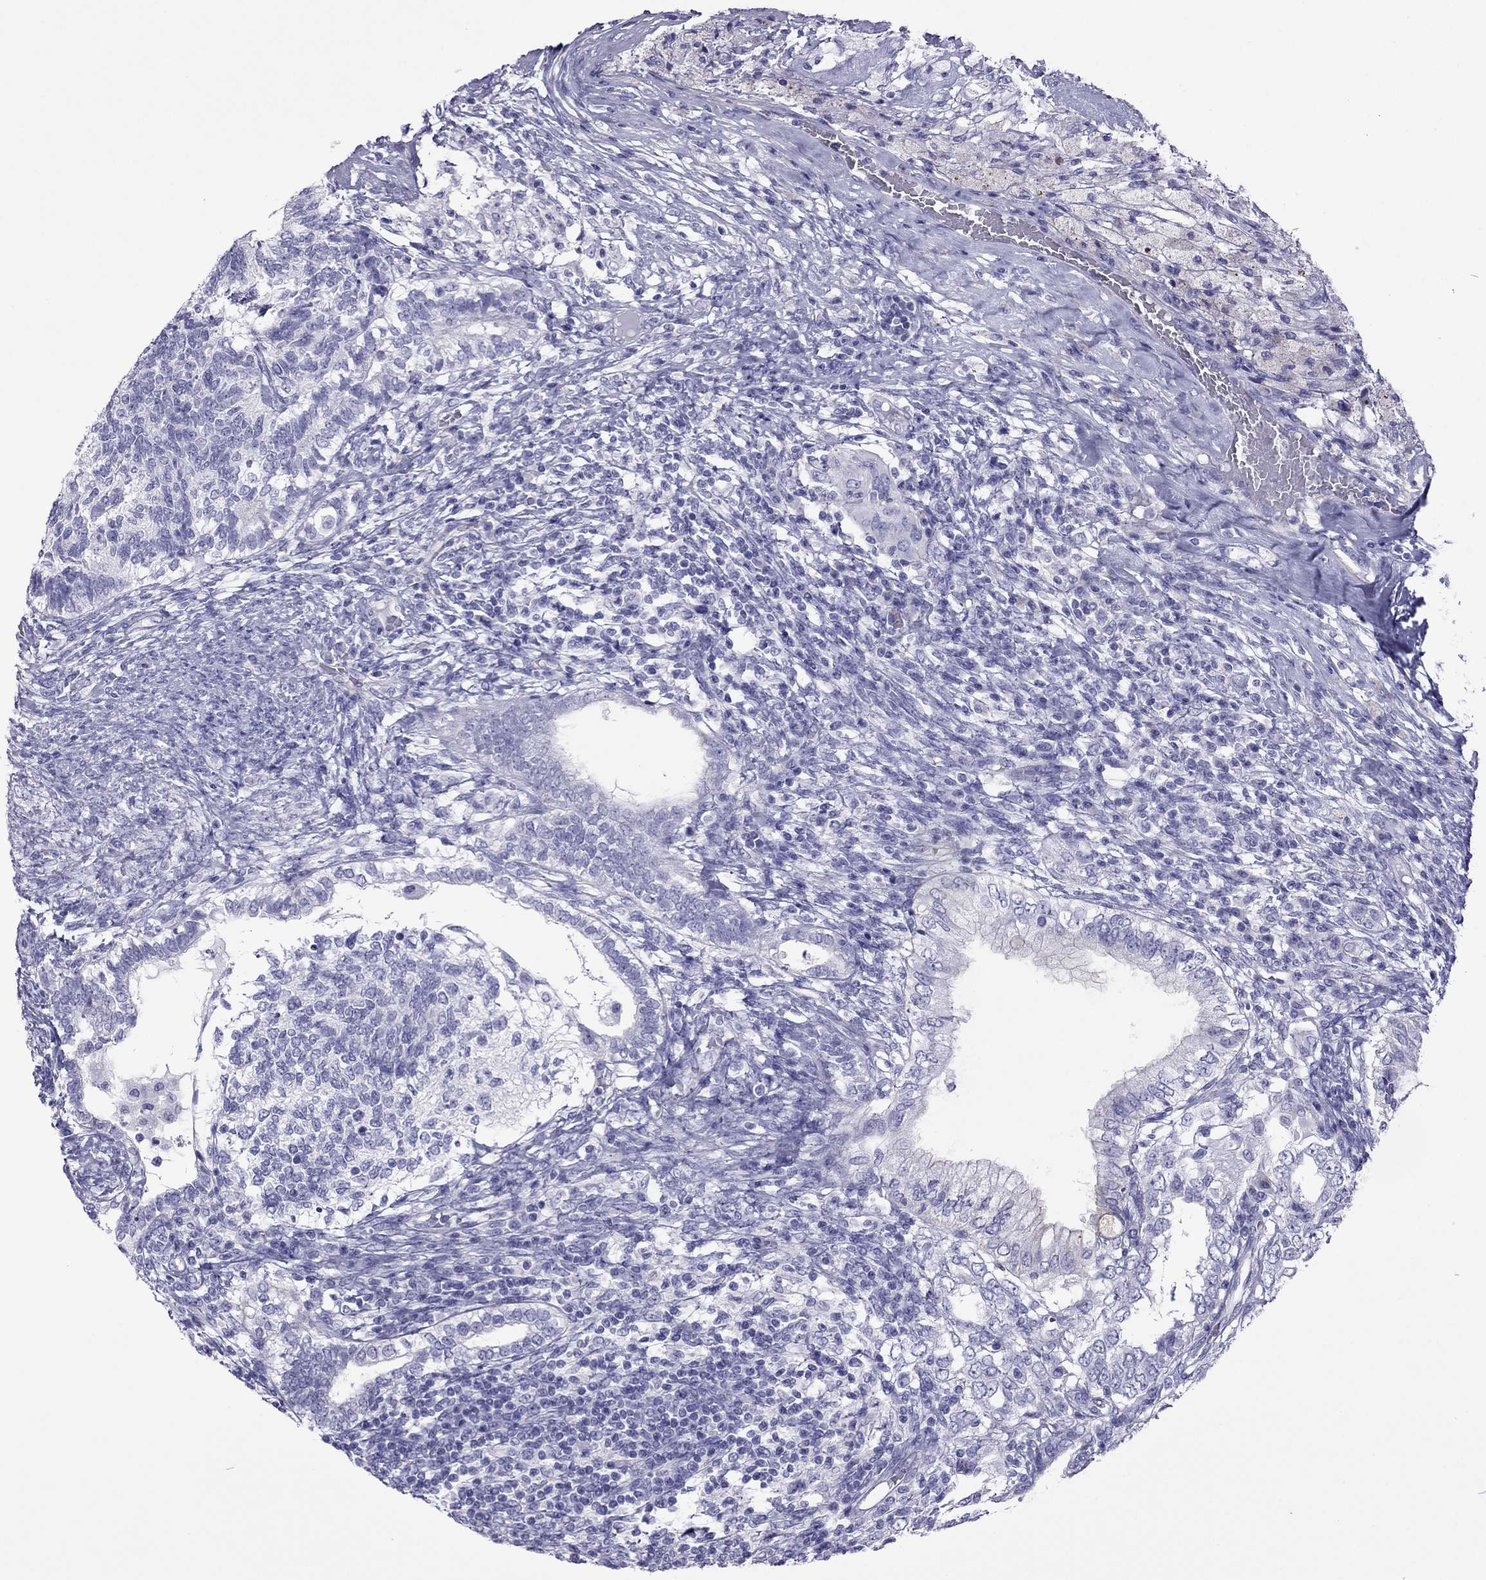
{"staining": {"intensity": "negative", "quantity": "none", "location": "none"}, "tissue": "testis cancer", "cell_type": "Tumor cells", "image_type": "cancer", "snomed": [{"axis": "morphology", "description": "Seminoma, NOS"}, {"axis": "morphology", "description": "Carcinoma, Embryonal, NOS"}, {"axis": "topography", "description": "Testis"}], "caption": "Immunohistochemistry photomicrograph of neoplastic tissue: testis cancer (seminoma) stained with DAB displays no significant protein expression in tumor cells.", "gene": "MYL11", "patient": {"sex": "male", "age": 41}}